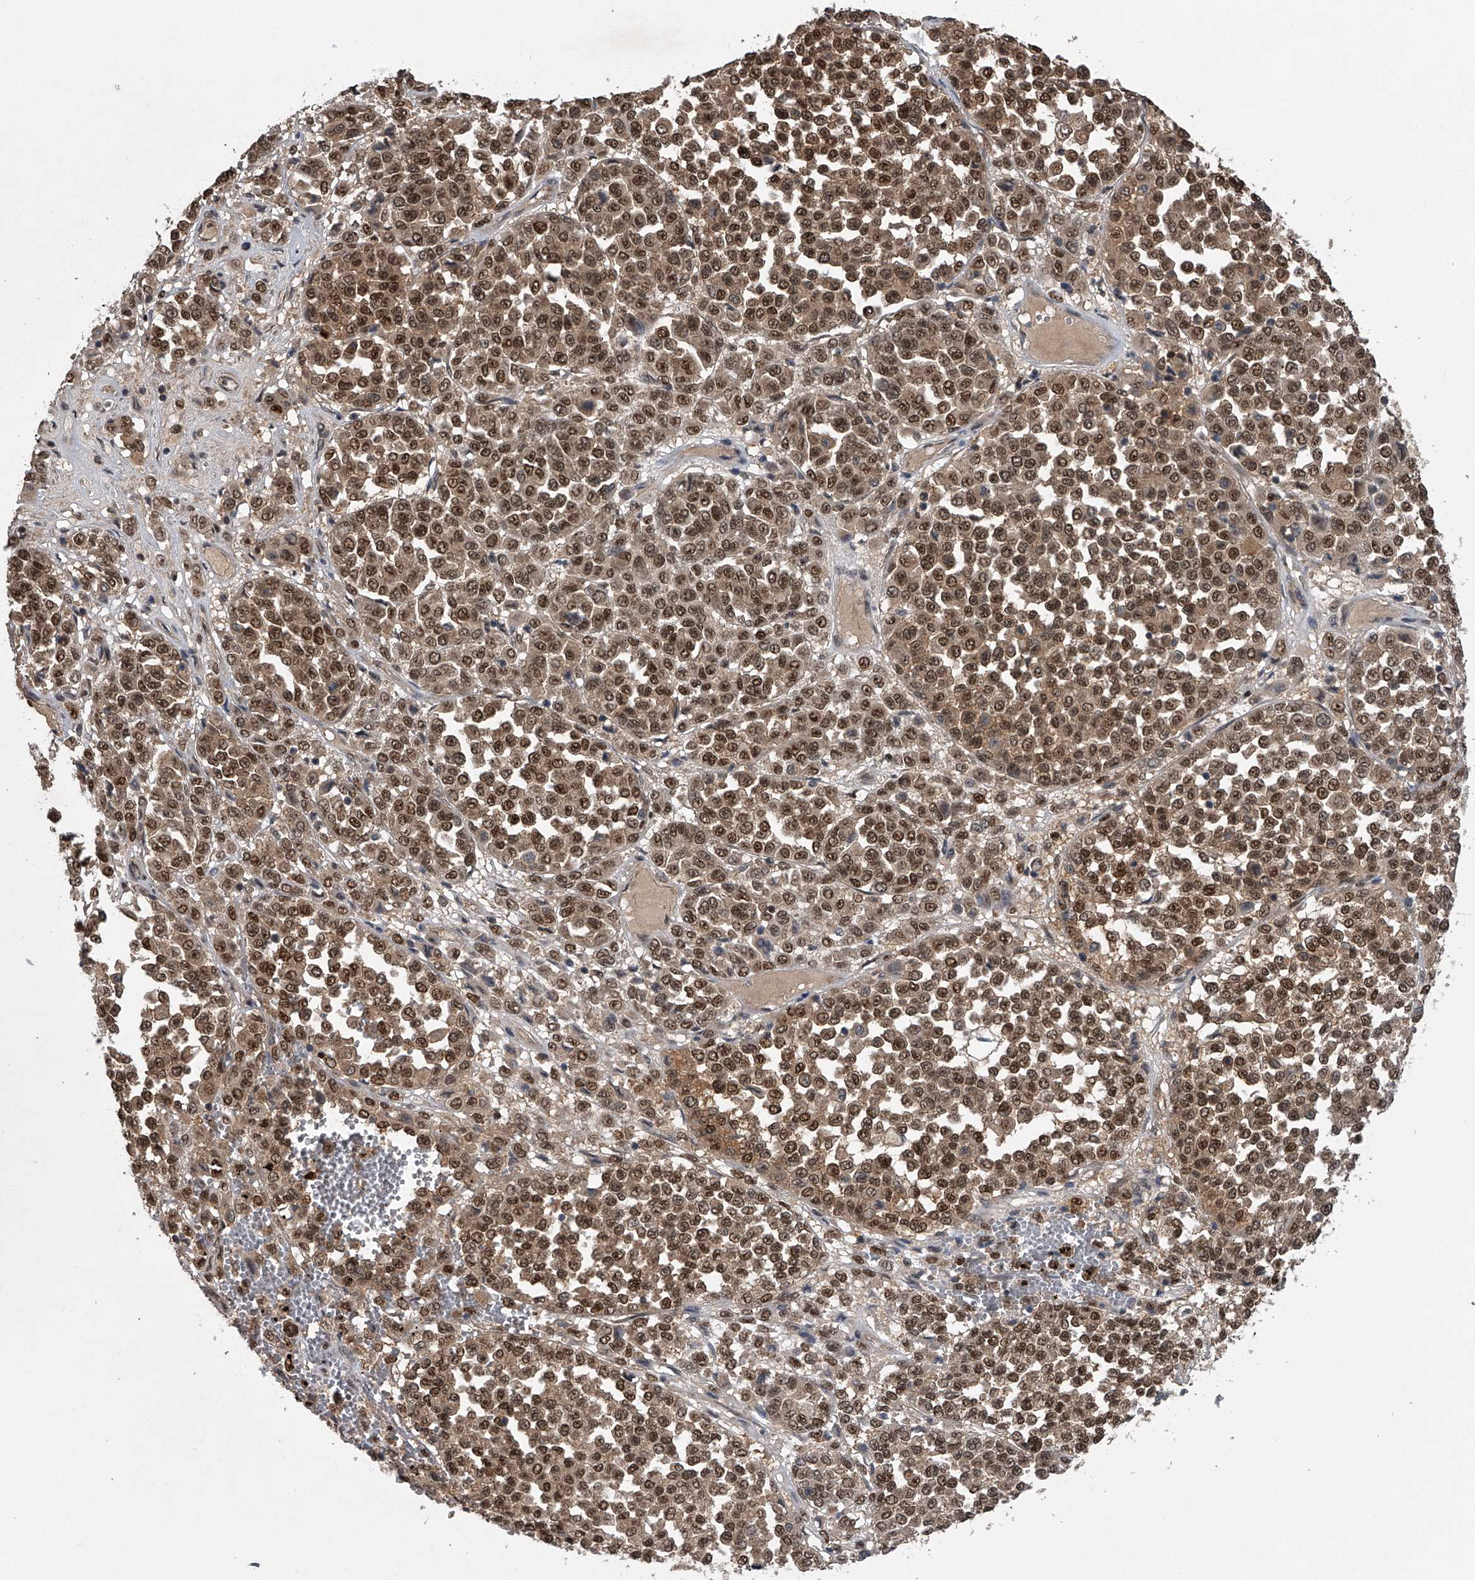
{"staining": {"intensity": "strong", "quantity": ">75%", "location": "cytoplasmic/membranous,nuclear"}, "tissue": "melanoma", "cell_type": "Tumor cells", "image_type": "cancer", "snomed": [{"axis": "morphology", "description": "Malignant melanoma, Metastatic site"}, {"axis": "topography", "description": "Pancreas"}], "caption": "This histopathology image displays immunohistochemistry staining of human melanoma, with high strong cytoplasmic/membranous and nuclear expression in about >75% of tumor cells.", "gene": "SLC12A8", "patient": {"sex": "female", "age": 30}}